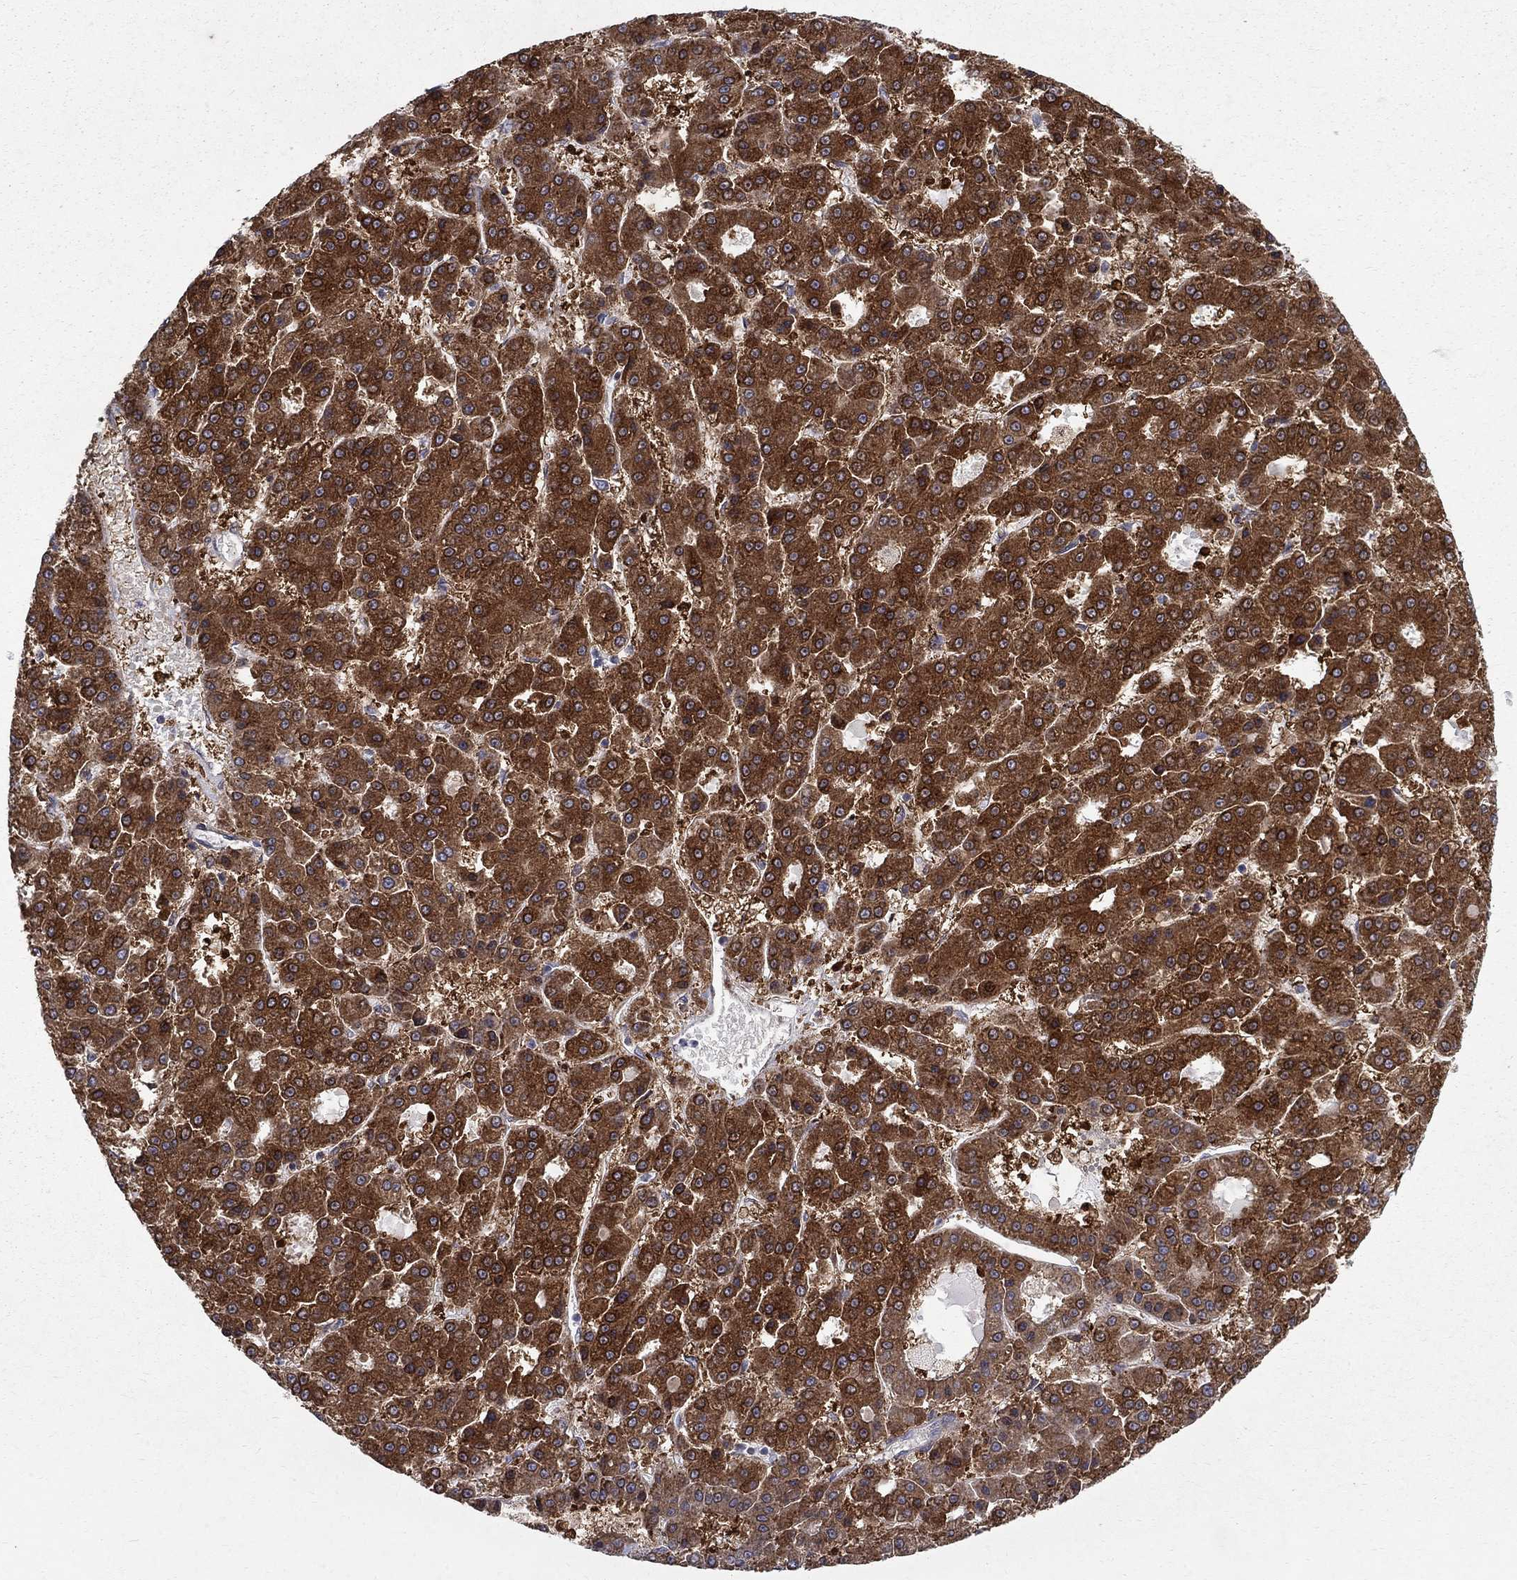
{"staining": {"intensity": "strong", "quantity": "25%-75%", "location": "cytoplasmic/membranous"}, "tissue": "liver cancer", "cell_type": "Tumor cells", "image_type": "cancer", "snomed": [{"axis": "morphology", "description": "Carcinoma, Hepatocellular, NOS"}, {"axis": "topography", "description": "Liver"}], "caption": "Brown immunohistochemical staining in liver hepatocellular carcinoma reveals strong cytoplasmic/membranous expression in approximately 25%-75% of tumor cells.", "gene": "CAB39L", "patient": {"sex": "male", "age": 70}}